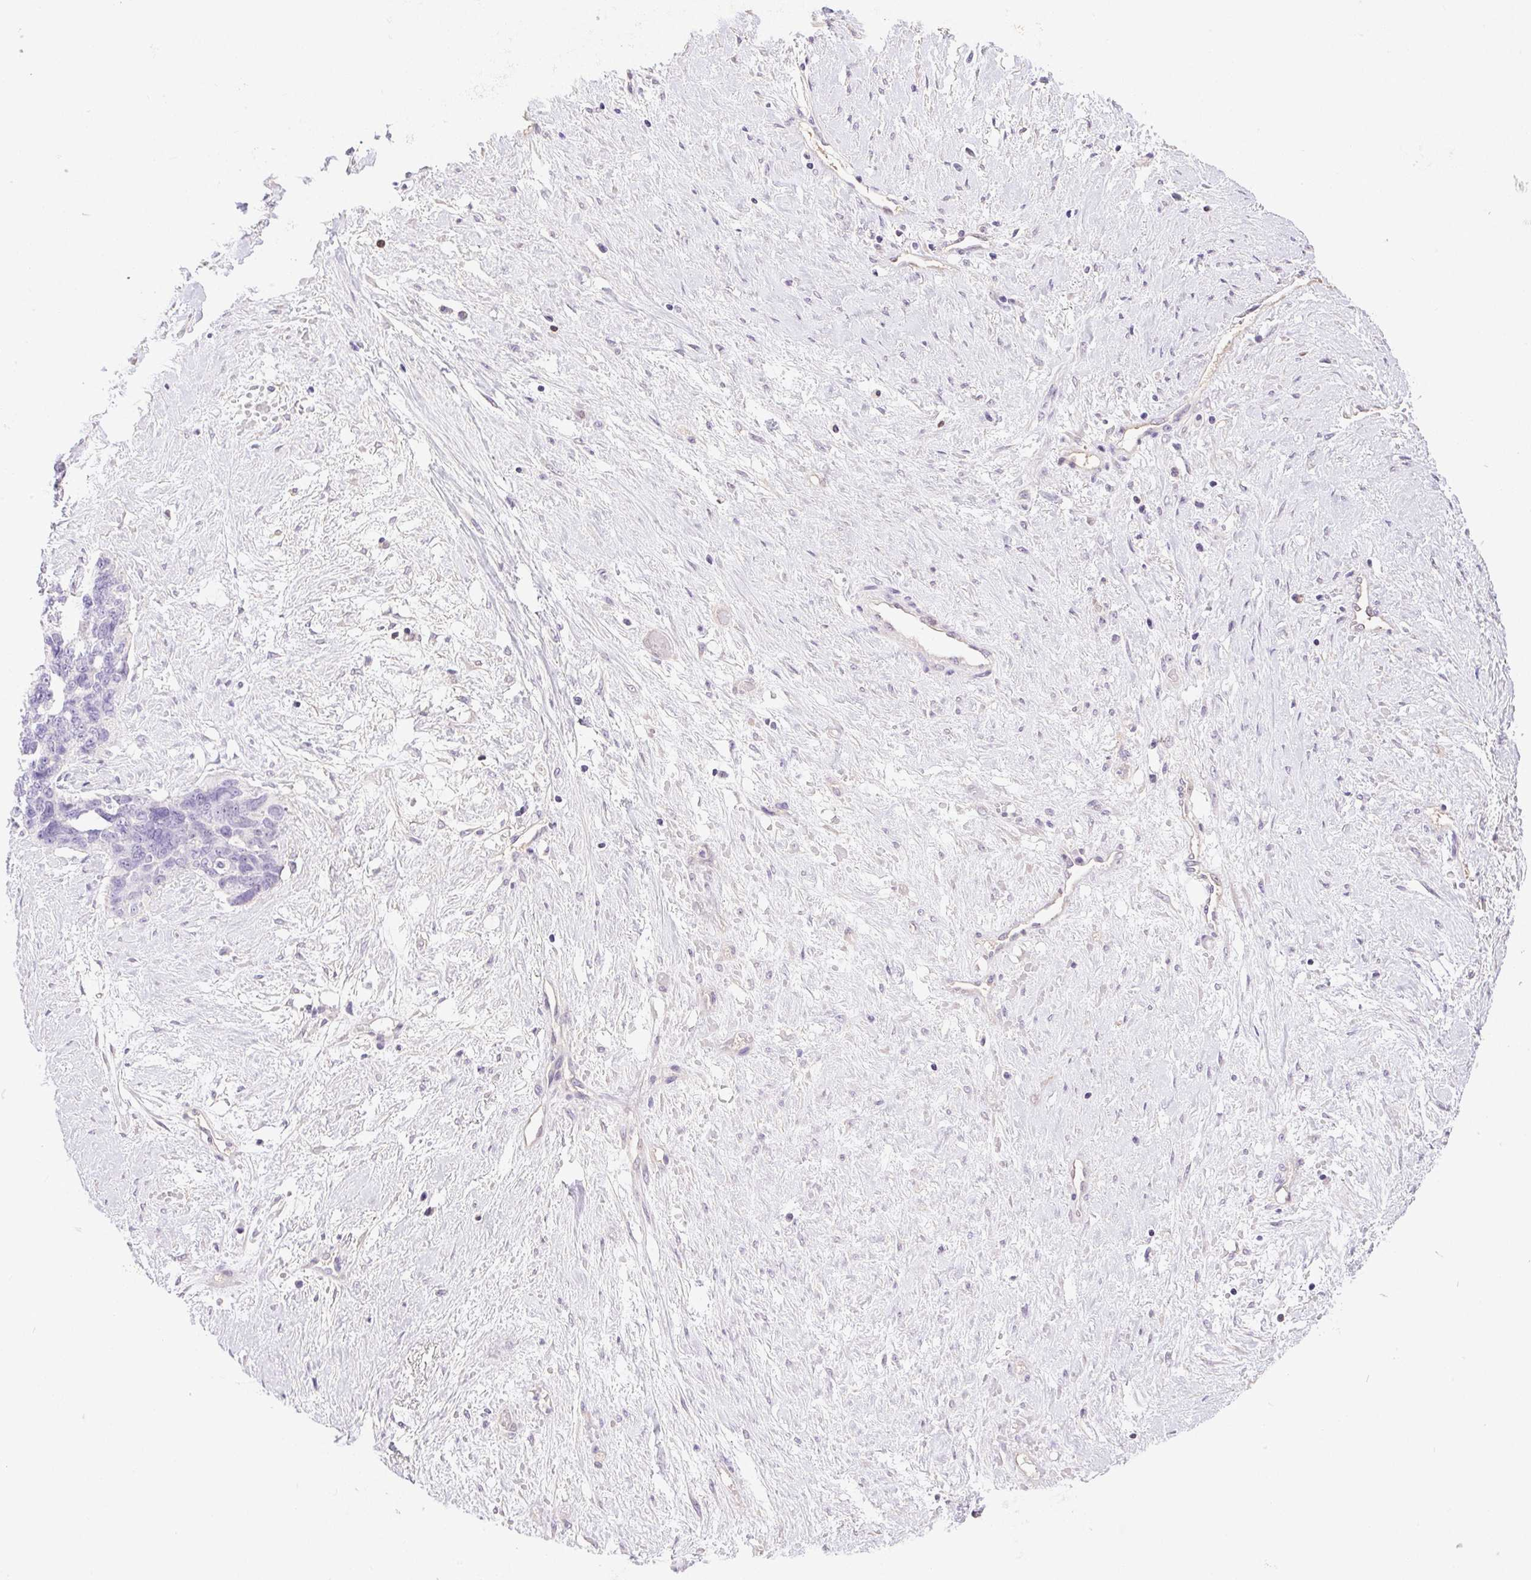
{"staining": {"intensity": "negative", "quantity": "none", "location": "none"}, "tissue": "ovarian cancer", "cell_type": "Tumor cells", "image_type": "cancer", "snomed": [{"axis": "morphology", "description": "Cystadenocarcinoma, serous, NOS"}, {"axis": "topography", "description": "Ovary"}], "caption": "Protein analysis of ovarian cancer (serous cystadenocarcinoma) demonstrates no significant positivity in tumor cells.", "gene": "SYCE2", "patient": {"sex": "female", "age": 69}}